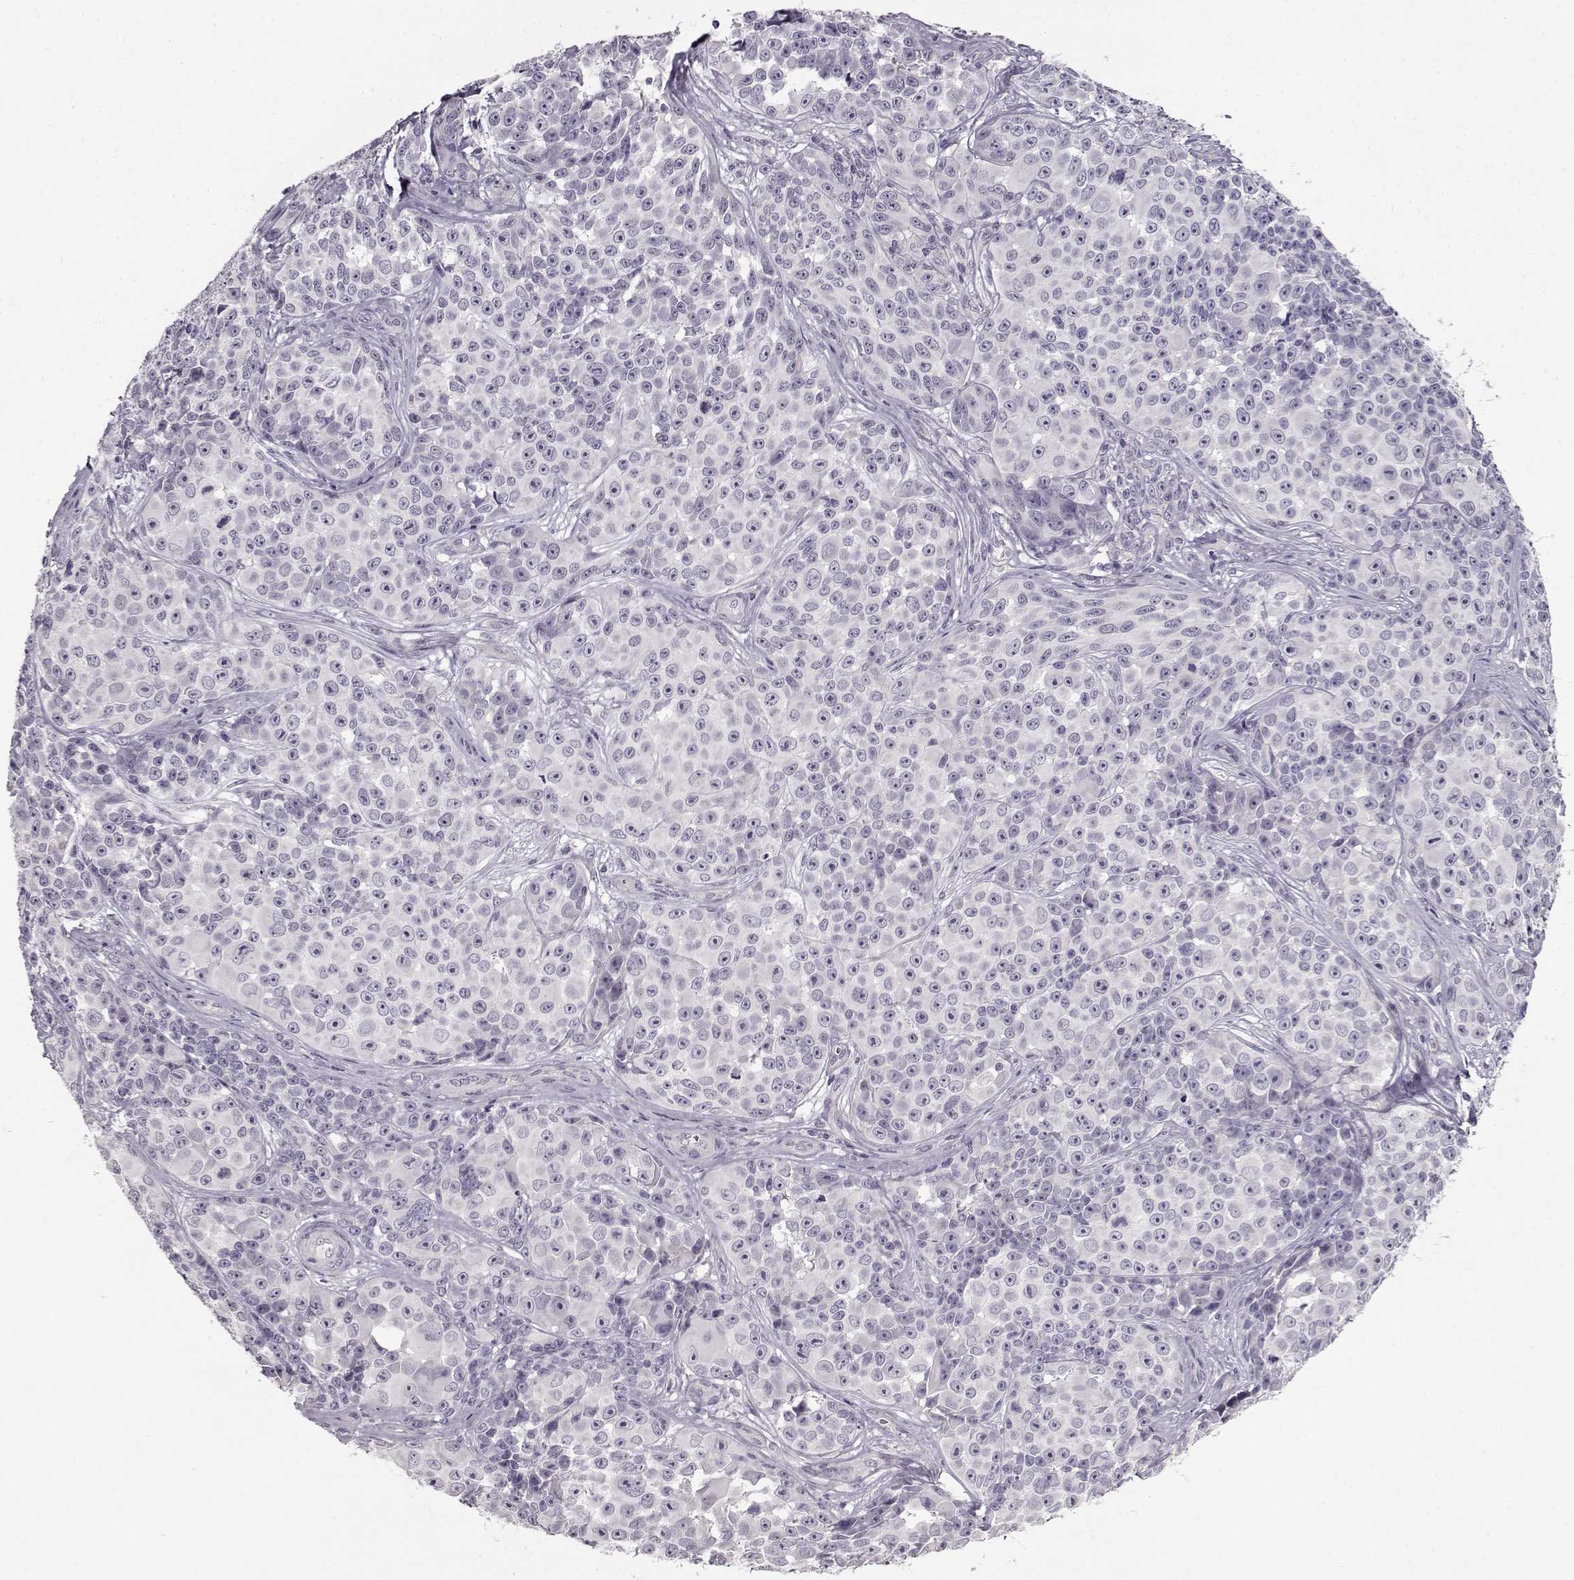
{"staining": {"intensity": "negative", "quantity": "none", "location": "none"}, "tissue": "melanoma", "cell_type": "Tumor cells", "image_type": "cancer", "snomed": [{"axis": "morphology", "description": "Malignant melanoma, NOS"}, {"axis": "topography", "description": "Skin"}], "caption": "Tumor cells show no significant staining in malignant melanoma.", "gene": "RP1L1", "patient": {"sex": "female", "age": 88}}